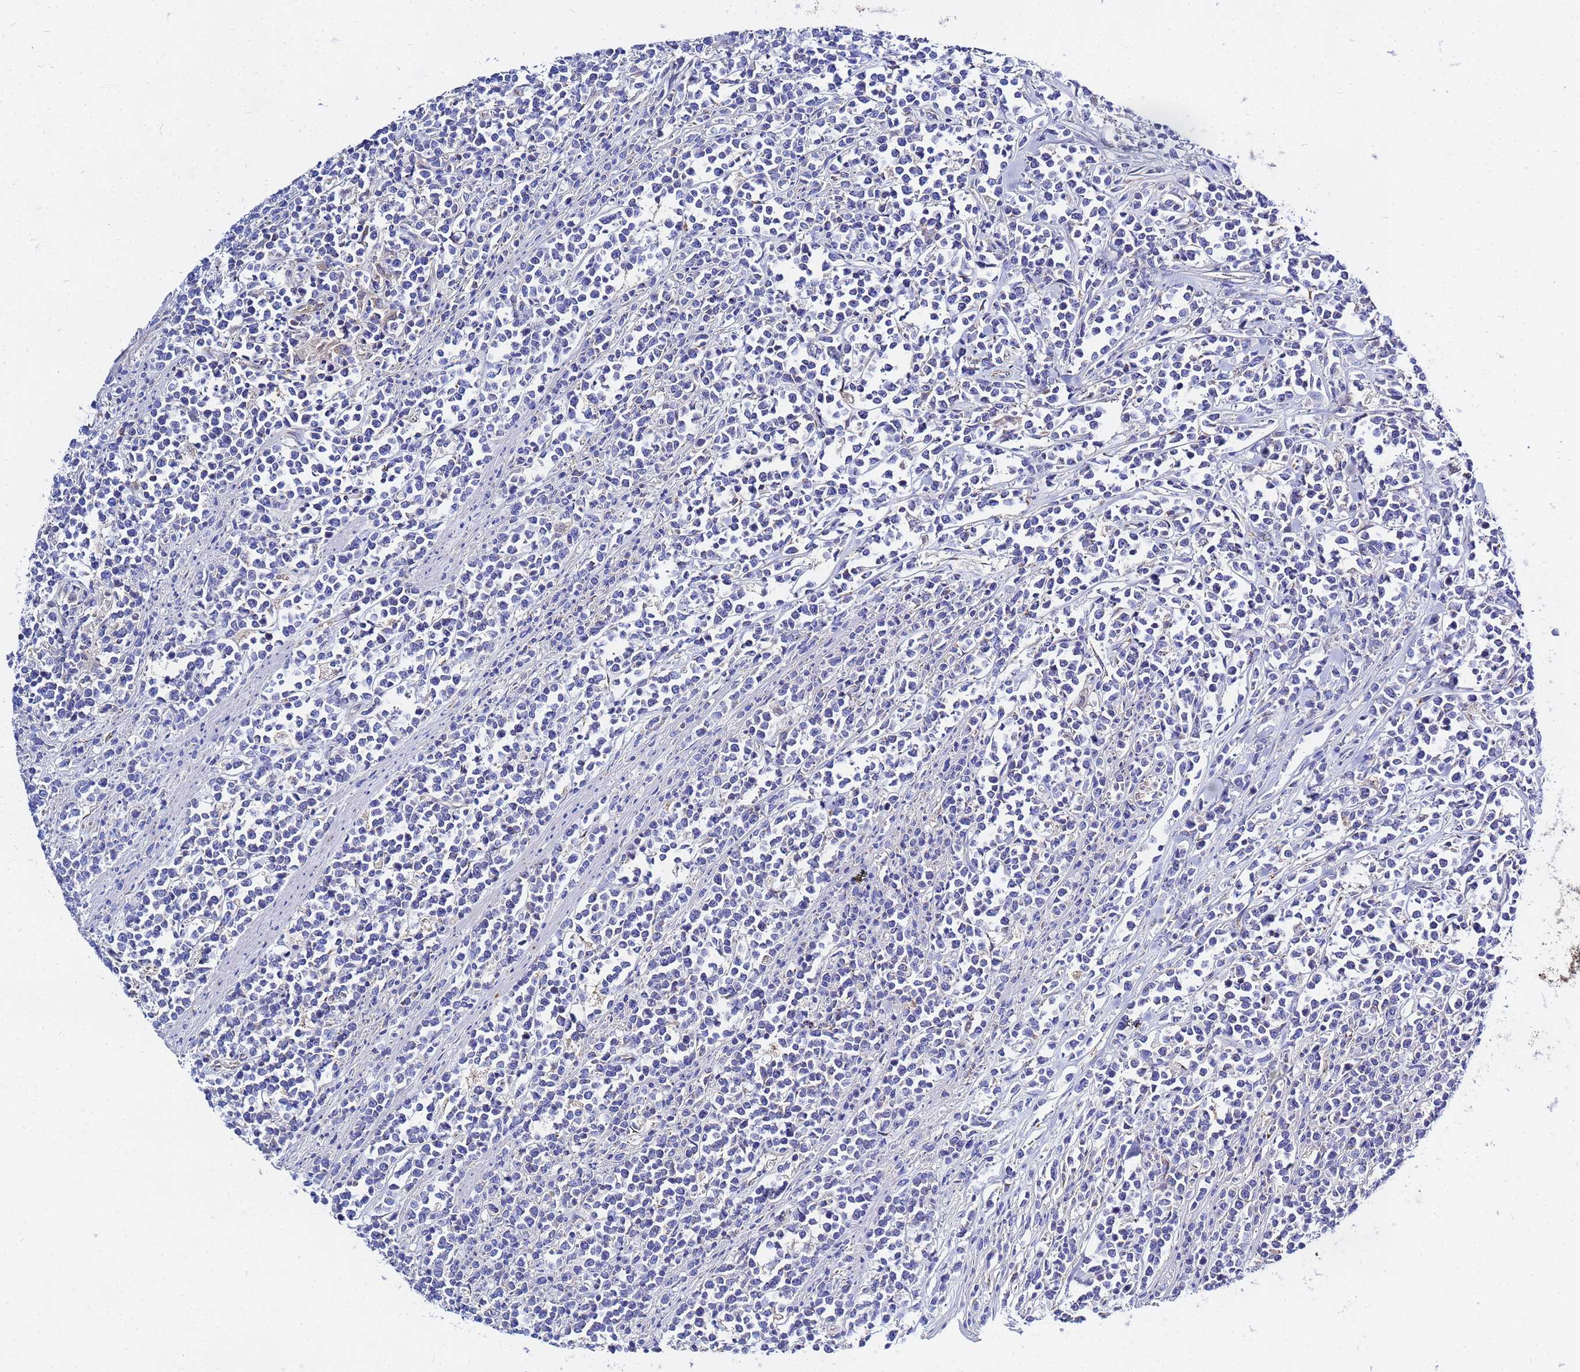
{"staining": {"intensity": "negative", "quantity": "none", "location": "none"}, "tissue": "lymphoma", "cell_type": "Tumor cells", "image_type": "cancer", "snomed": [{"axis": "morphology", "description": "Malignant lymphoma, non-Hodgkin's type, High grade"}, {"axis": "topography", "description": "Small intestine"}], "caption": "This is an IHC histopathology image of human malignant lymphoma, non-Hodgkin's type (high-grade). There is no staining in tumor cells.", "gene": "FAHD2A", "patient": {"sex": "male", "age": 8}}